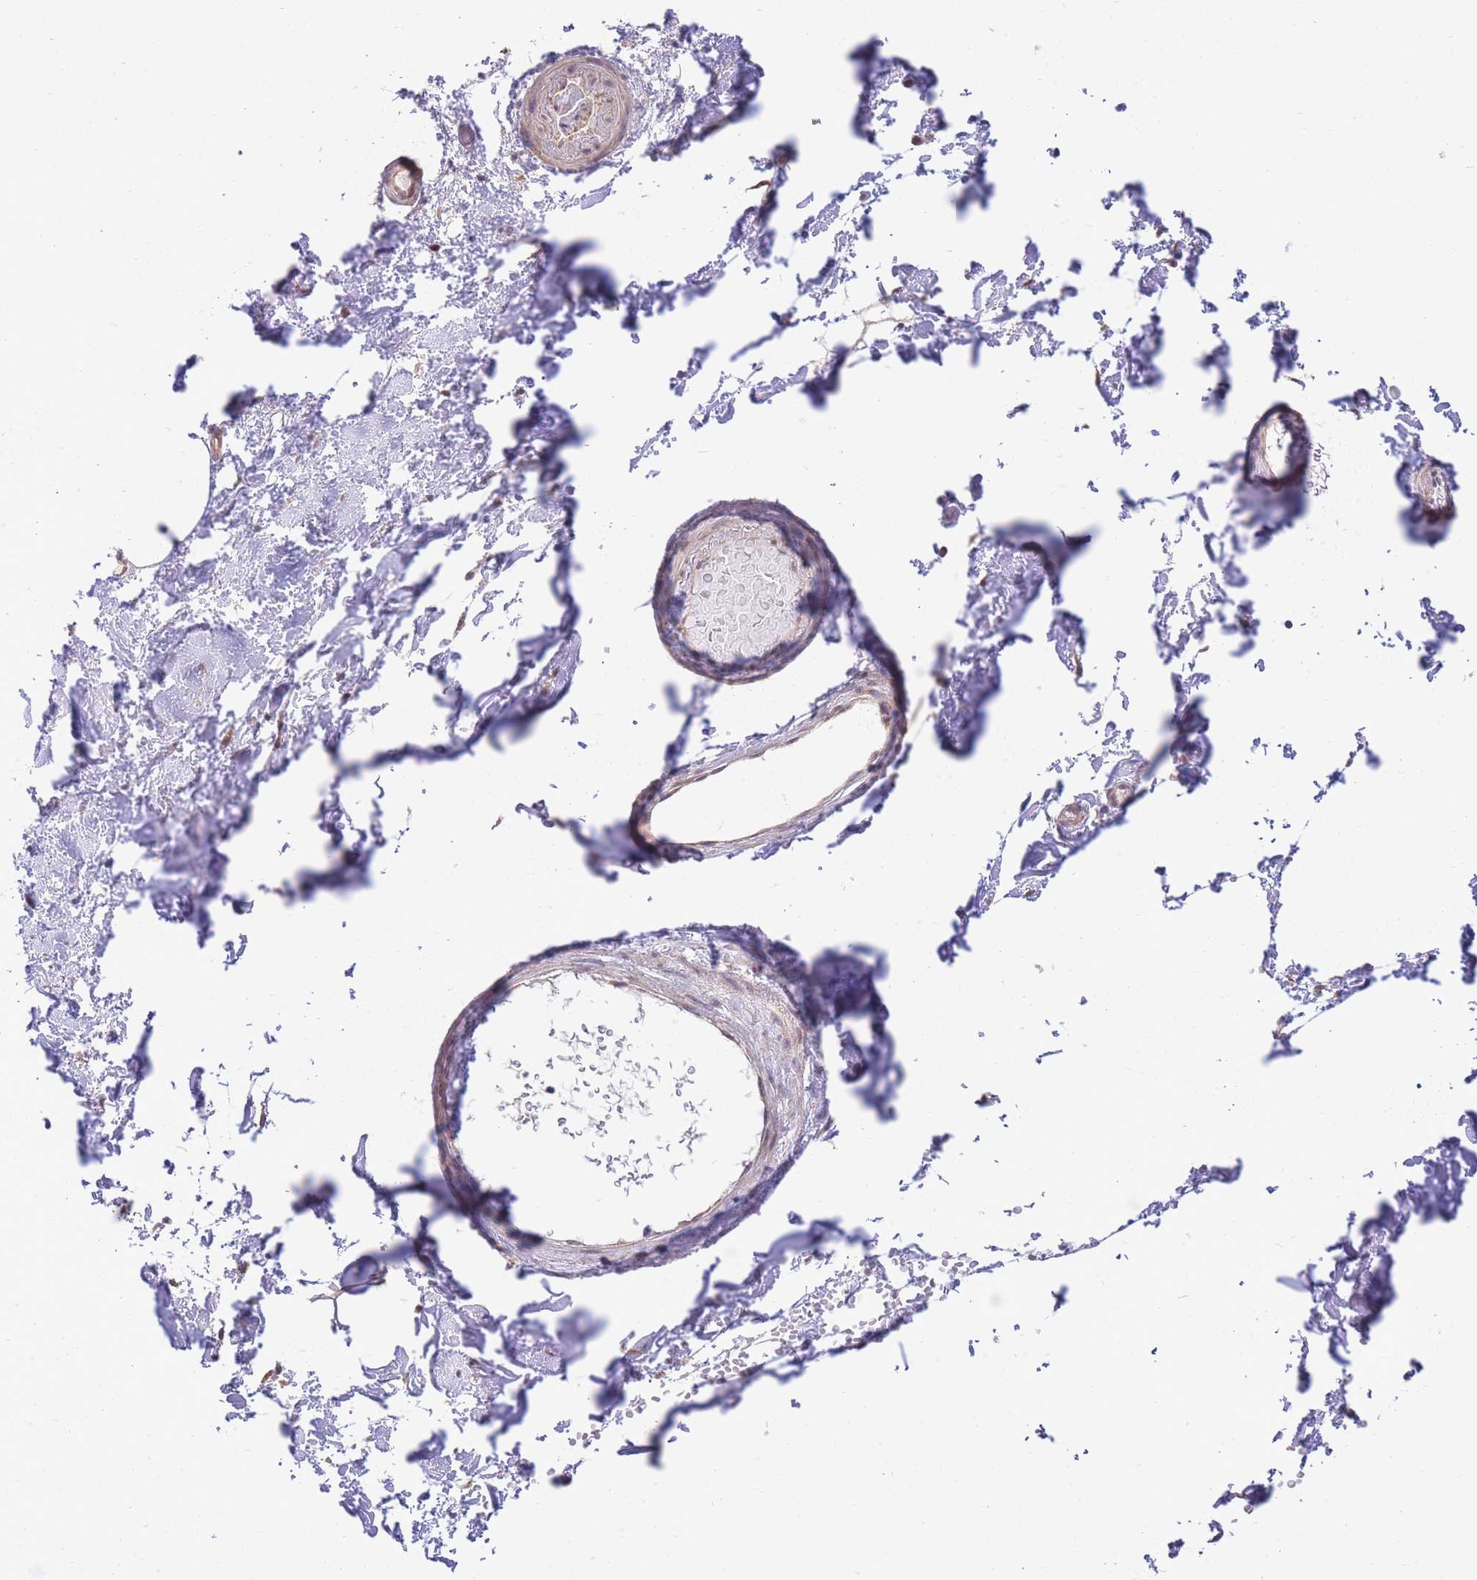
{"staining": {"intensity": "negative", "quantity": "none", "location": "none"}, "tissue": "adipose tissue", "cell_type": "Adipocytes", "image_type": "normal", "snomed": [{"axis": "morphology", "description": "Normal tissue, NOS"}, {"axis": "topography", "description": "Soft tissue"}, {"axis": "topography", "description": "Adipose tissue"}, {"axis": "topography", "description": "Vascular tissue"}, {"axis": "topography", "description": "Peripheral nerve tissue"}], "caption": "Adipocytes show no significant expression in benign adipose tissue. (DAB immunohistochemistry (IHC) visualized using brightfield microscopy, high magnification).", "gene": "EXOSC8", "patient": {"sex": "male", "age": 74}}